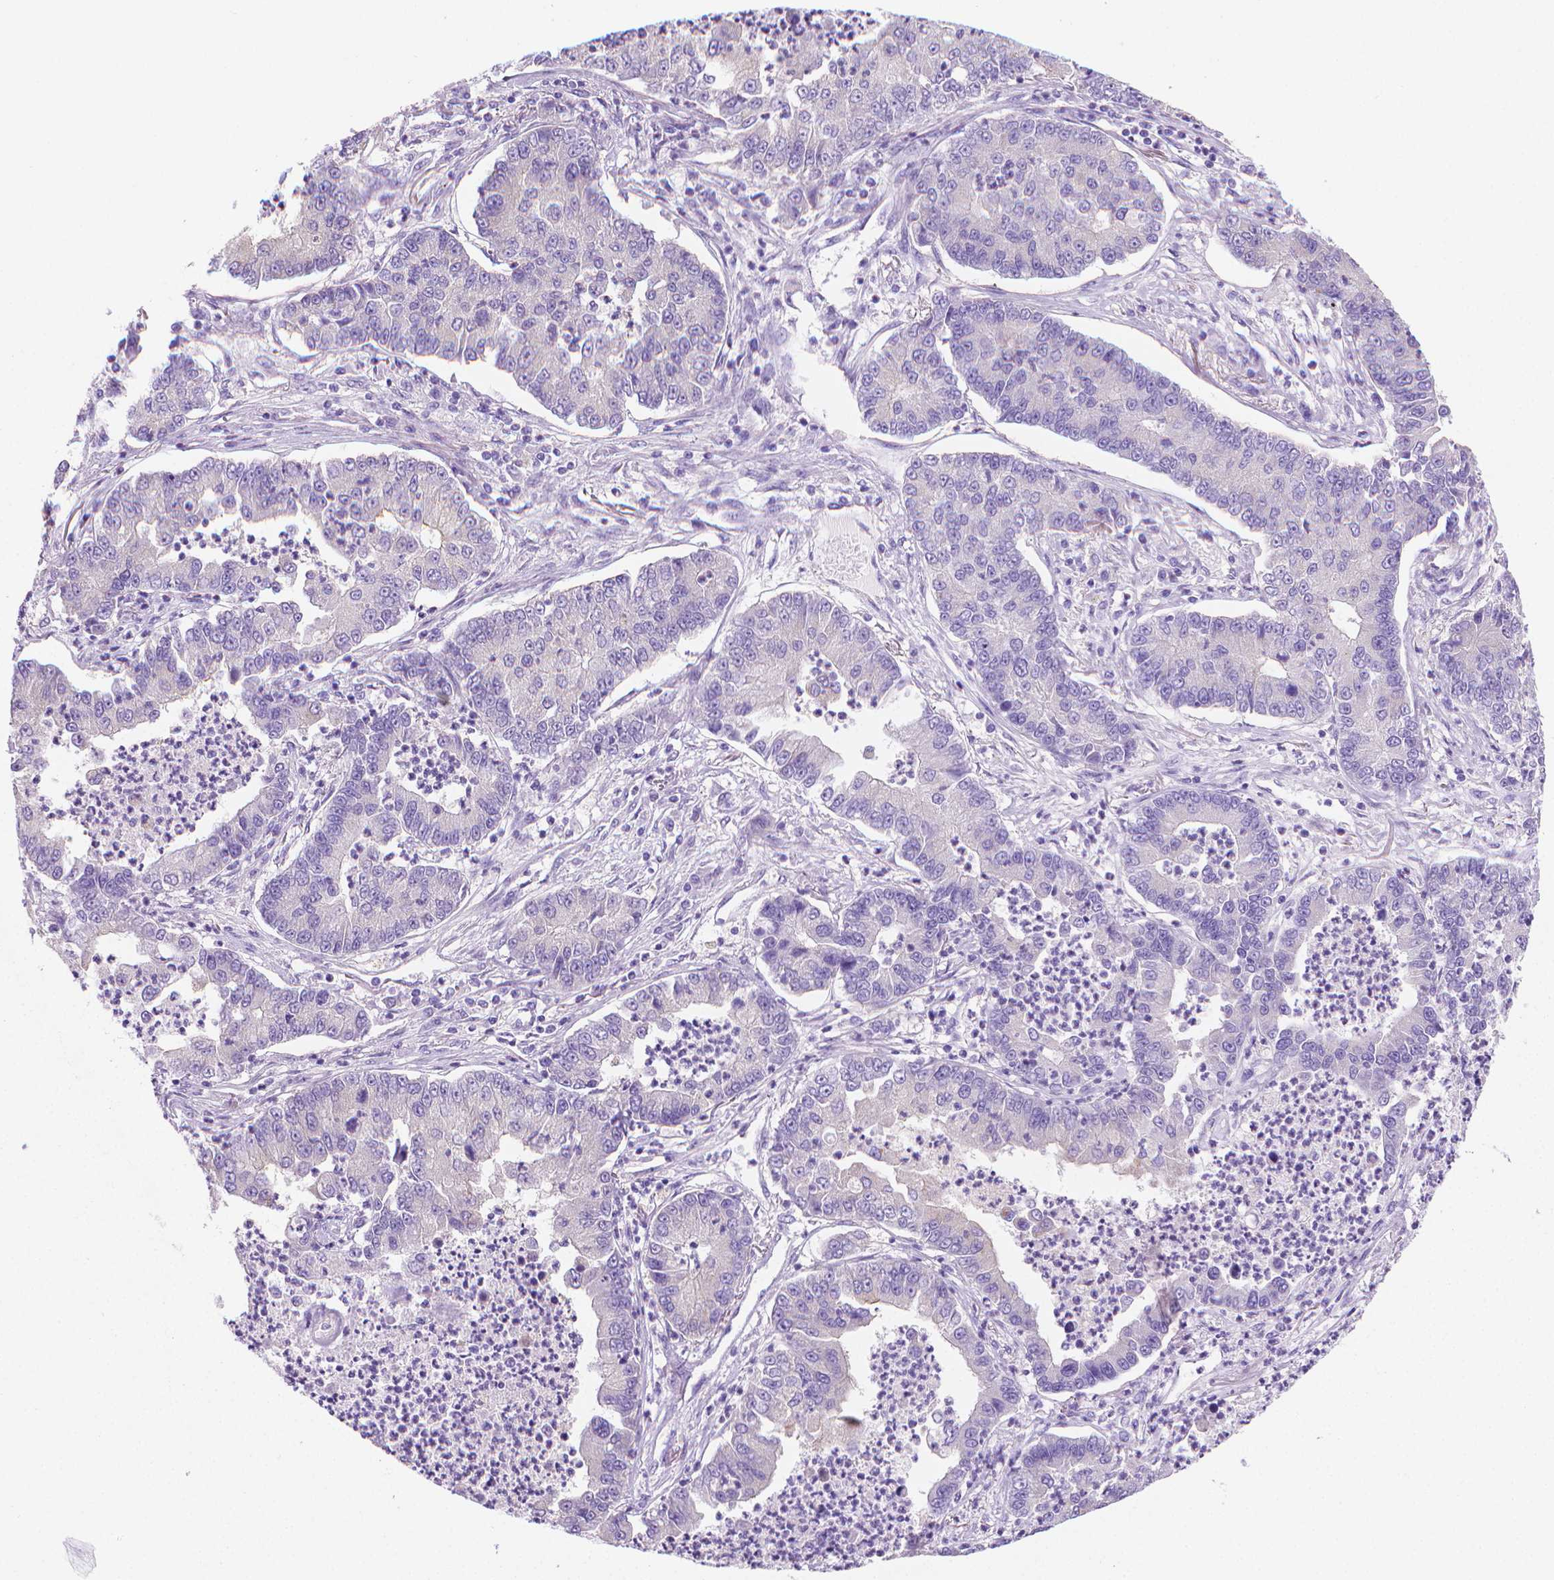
{"staining": {"intensity": "negative", "quantity": "none", "location": "none"}, "tissue": "lung cancer", "cell_type": "Tumor cells", "image_type": "cancer", "snomed": [{"axis": "morphology", "description": "Adenocarcinoma, NOS"}, {"axis": "topography", "description": "Lung"}], "caption": "Immunohistochemistry image of neoplastic tissue: human lung cancer stained with DAB shows no significant protein positivity in tumor cells. (Brightfield microscopy of DAB (3,3'-diaminobenzidine) IHC at high magnification).", "gene": "FASN", "patient": {"sex": "female", "age": 57}}